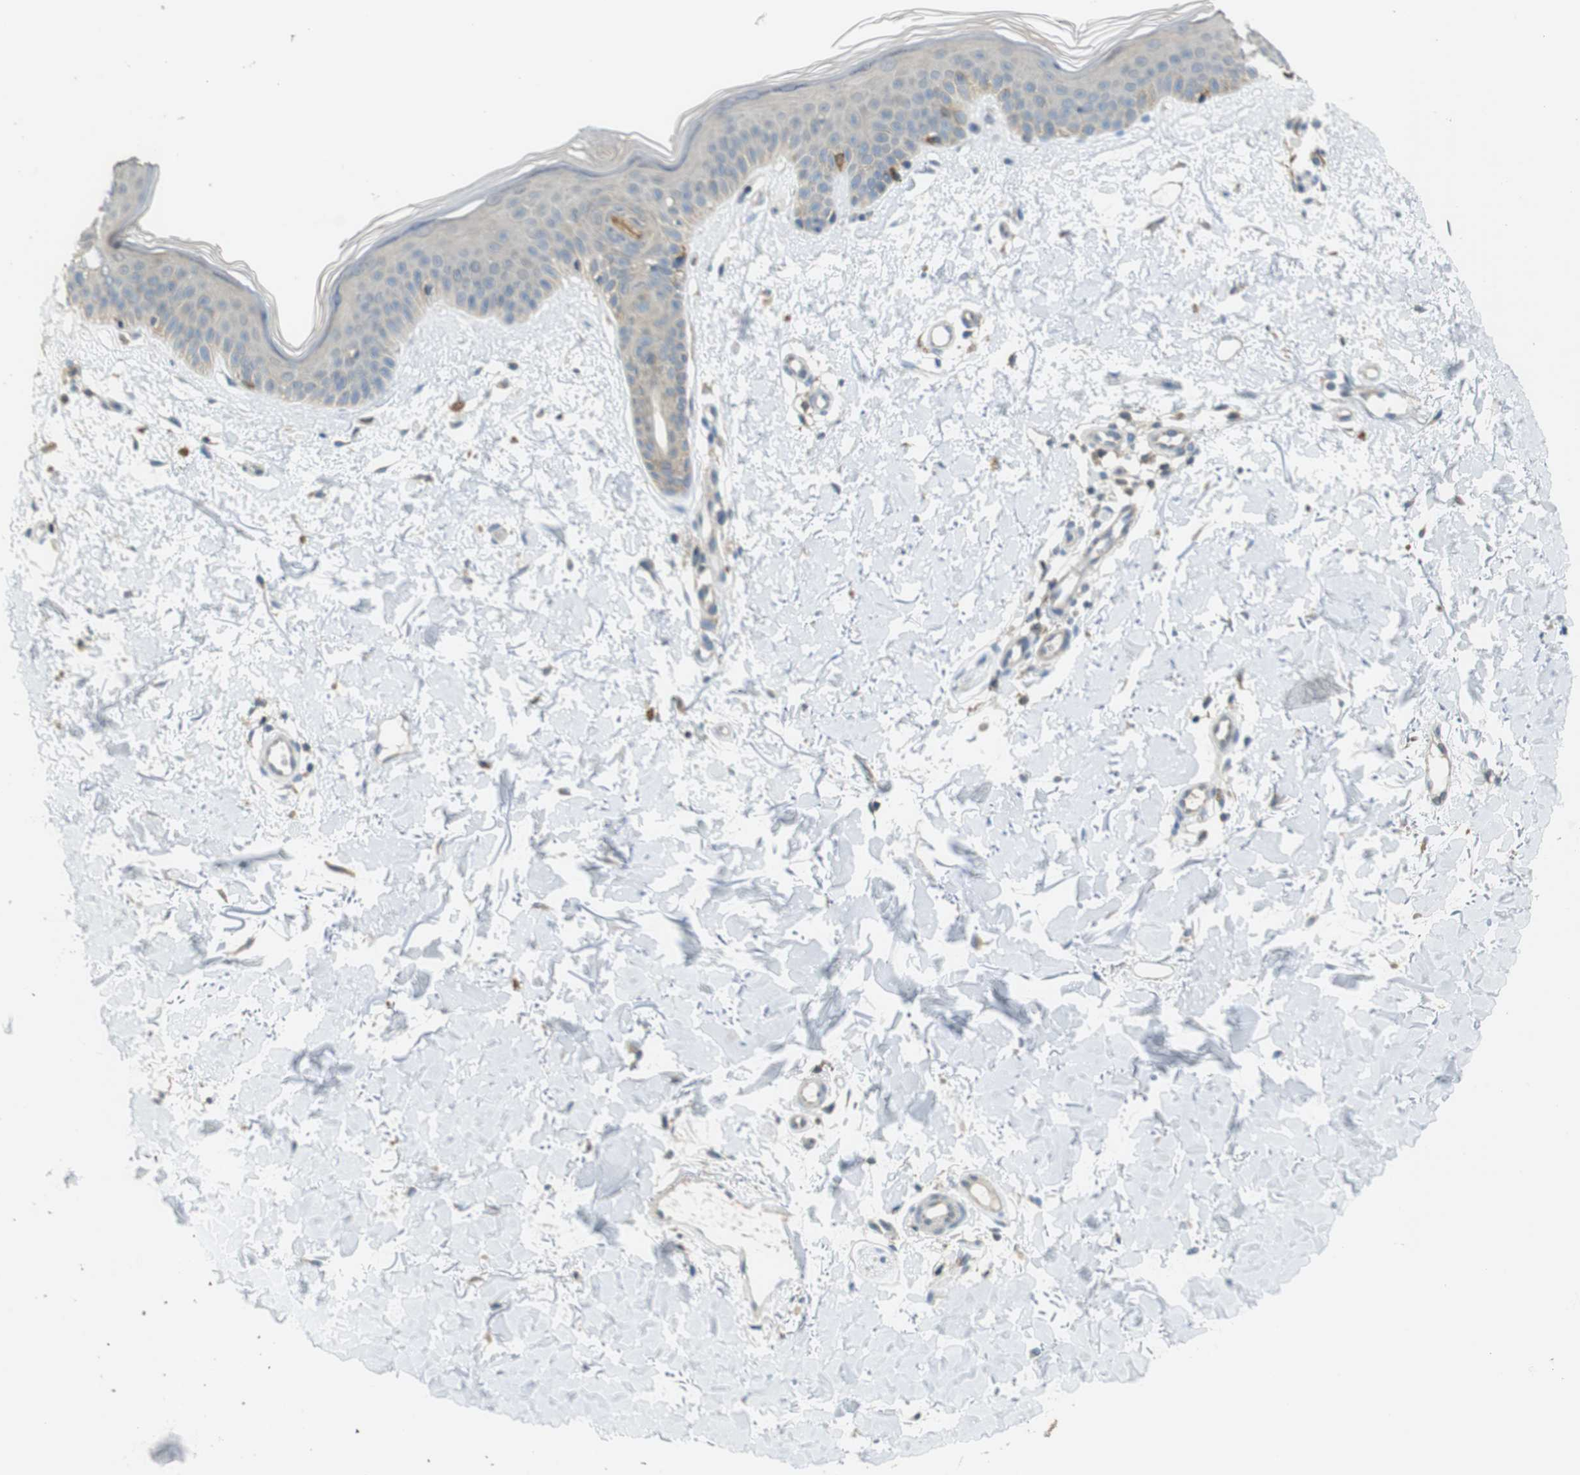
{"staining": {"intensity": "negative", "quantity": "none", "location": "none"}, "tissue": "skin", "cell_type": "Fibroblasts", "image_type": "normal", "snomed": [{"axis": "morphology", "description": "Normal tissue, NOS"}, {"axis": "topography", "description": "Skin"}], "caption": "The image demonstrates no staining of fibroblasts in normal skin. (Immunohistochemistry, brightfield microscopy, high magnification).", "gene": "BRI3BP", "patient": {"sex": "female", "age": 56}}